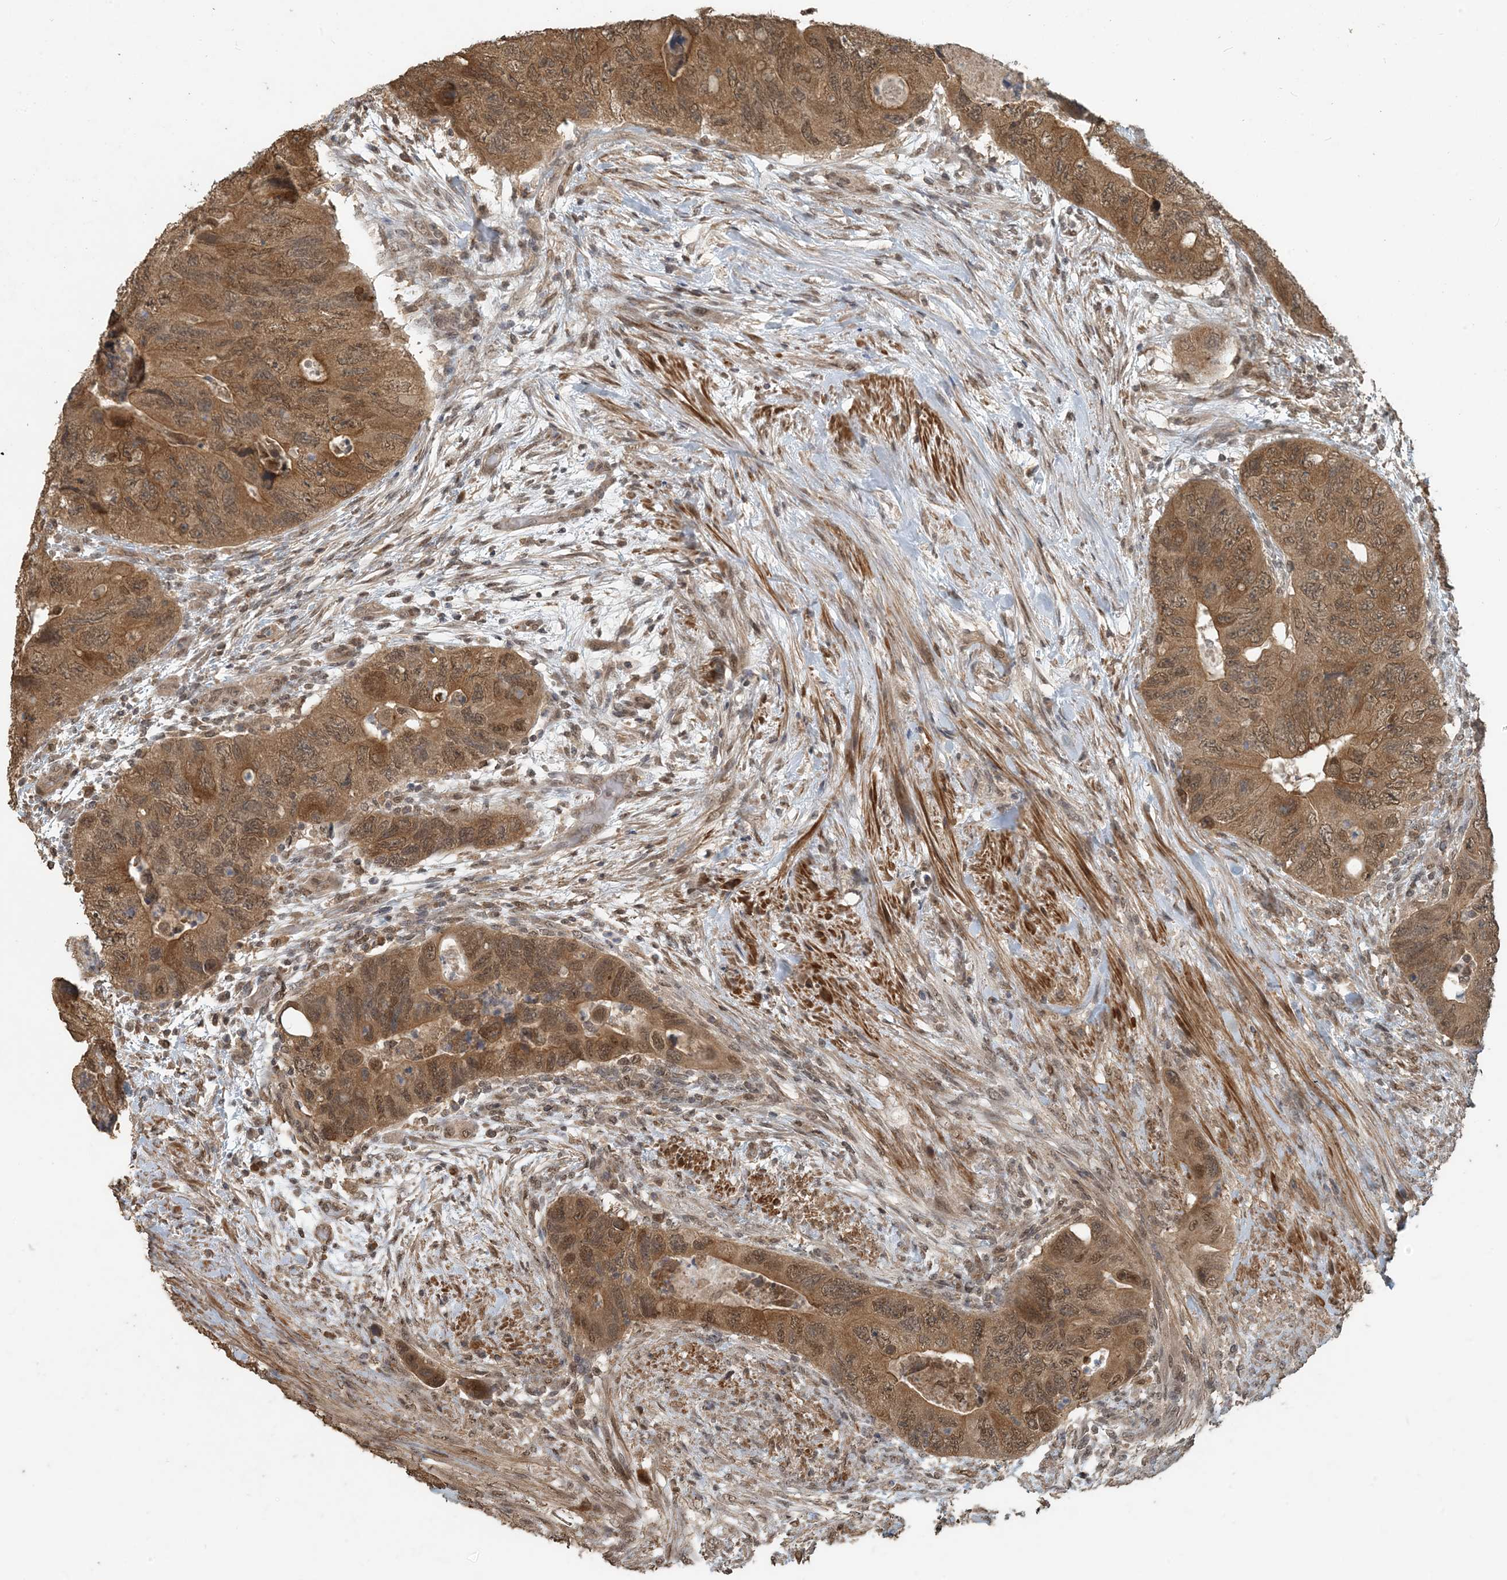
{"staining": {"intensity": "moderate", "quantity": ">75%", "location": "cytoplasmic/membranous,nuclear"}, "tissue": "colorectal cancer", "cell_type": "Tumor cells", "image_type": "cancer", "snomed": [{"axis": "morphology", "description": "Adenocarcinoma, NOS"}, {"axis": "topography", "description": "Rectum"}], "caption": "DAB (3,3'-diaminobenzidine) immunohistochemical staining of adenocarcinoma (colorectal) reveals moderate cytoplasmic/membranous and nuclear protein positivity in about >75% of tumor cells.", "gene": "ZC3H12A", "patient": {"sex": "male", "age": 63}}